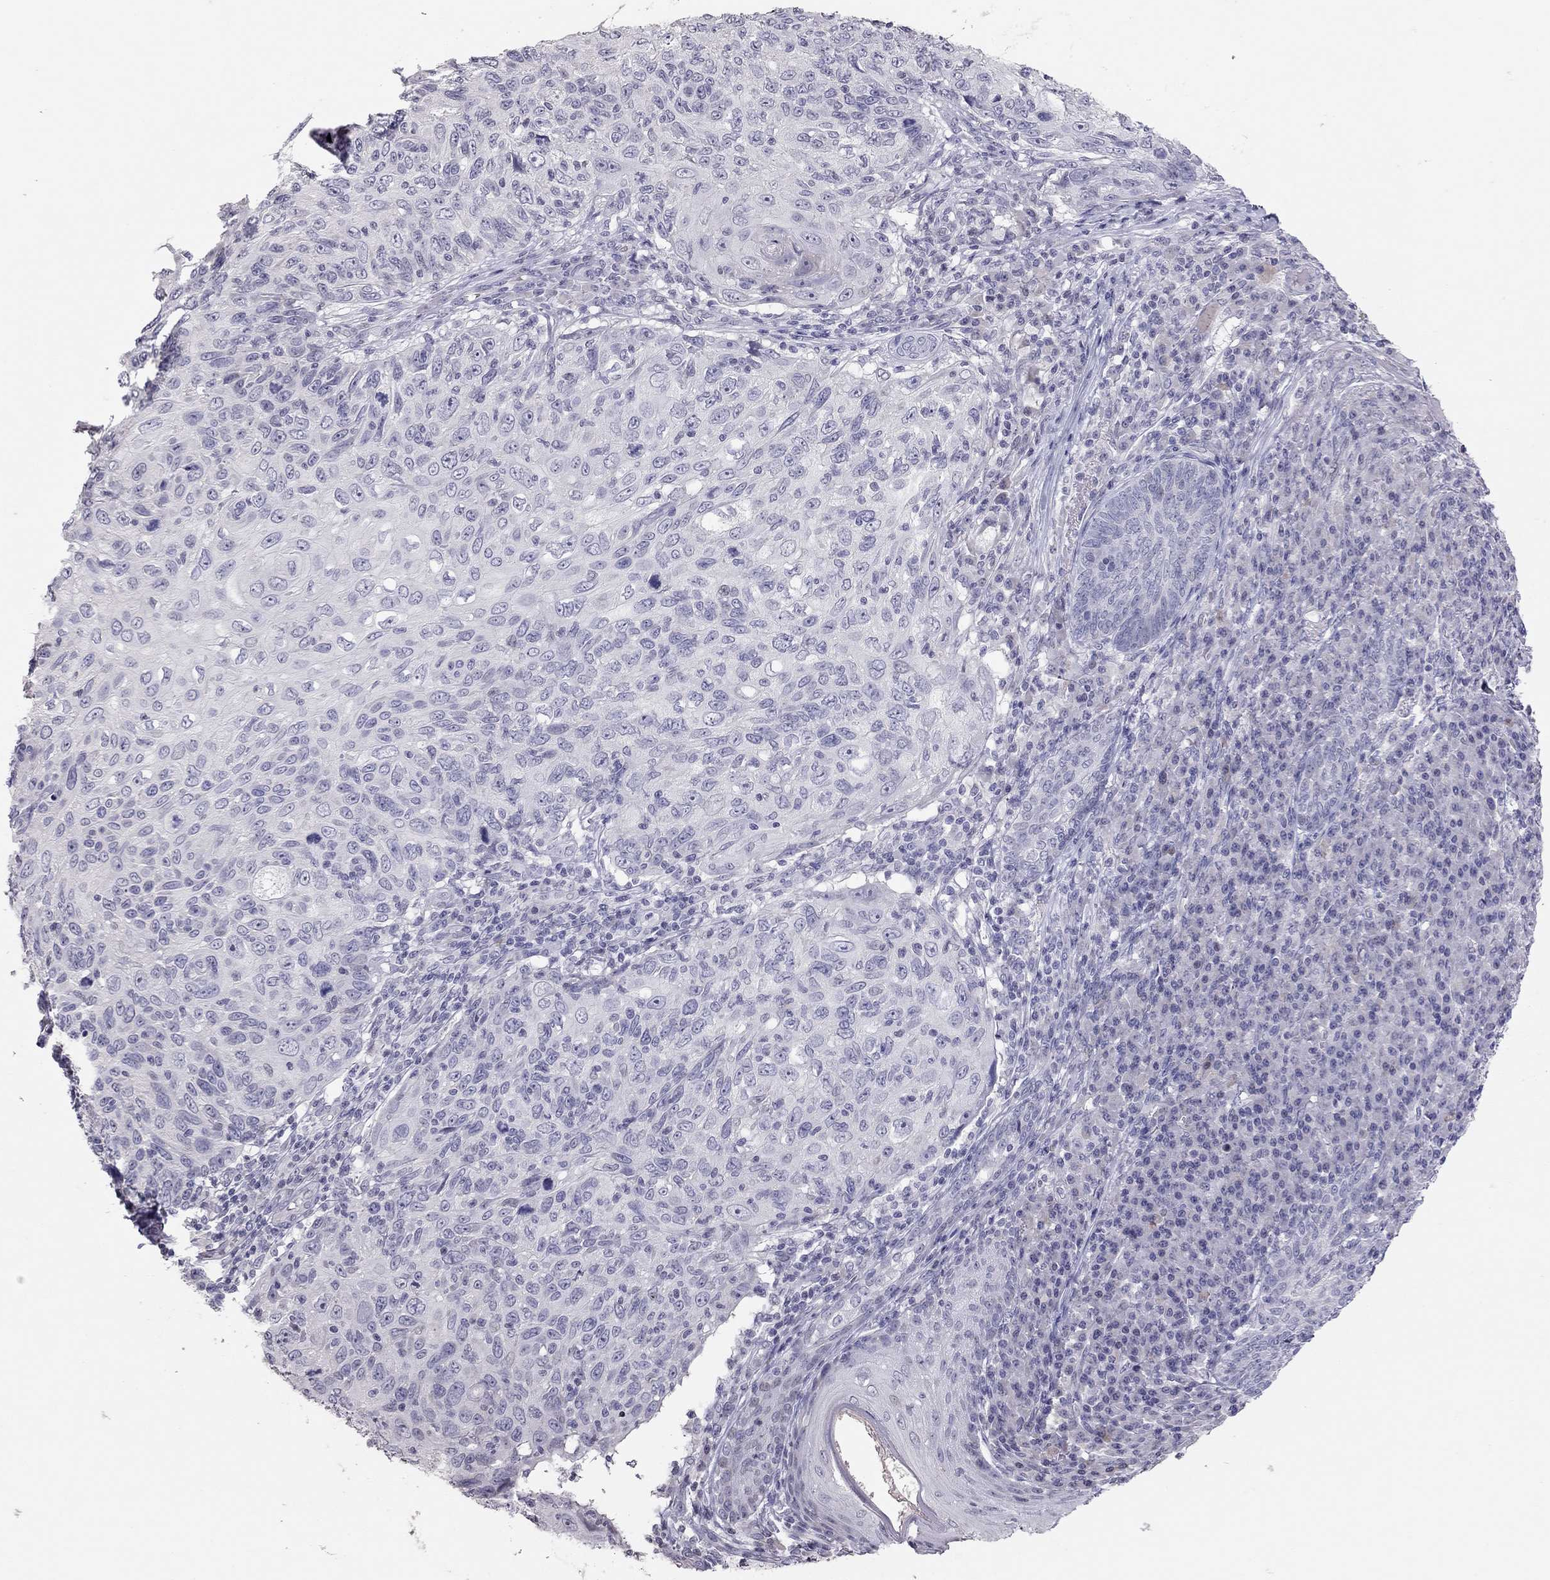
{"staining": {"intensity": "negative", "quantity": "none", "location": "none"}, "tissue": "skin cancer", "cell_type": "Tumor cells", "image_type": "cancer", "snomed": [{"axis": "morphology", "description": "Squamous cell carcinoma, NOS"}, {"axis": "topography", "description": "Skin"}], "caption": "Tumor cells are negative for protein expression in human squamous cell carcinoma (skin).", "gene": "TSHB", "patient": {"sex": "male", "age": 92}}